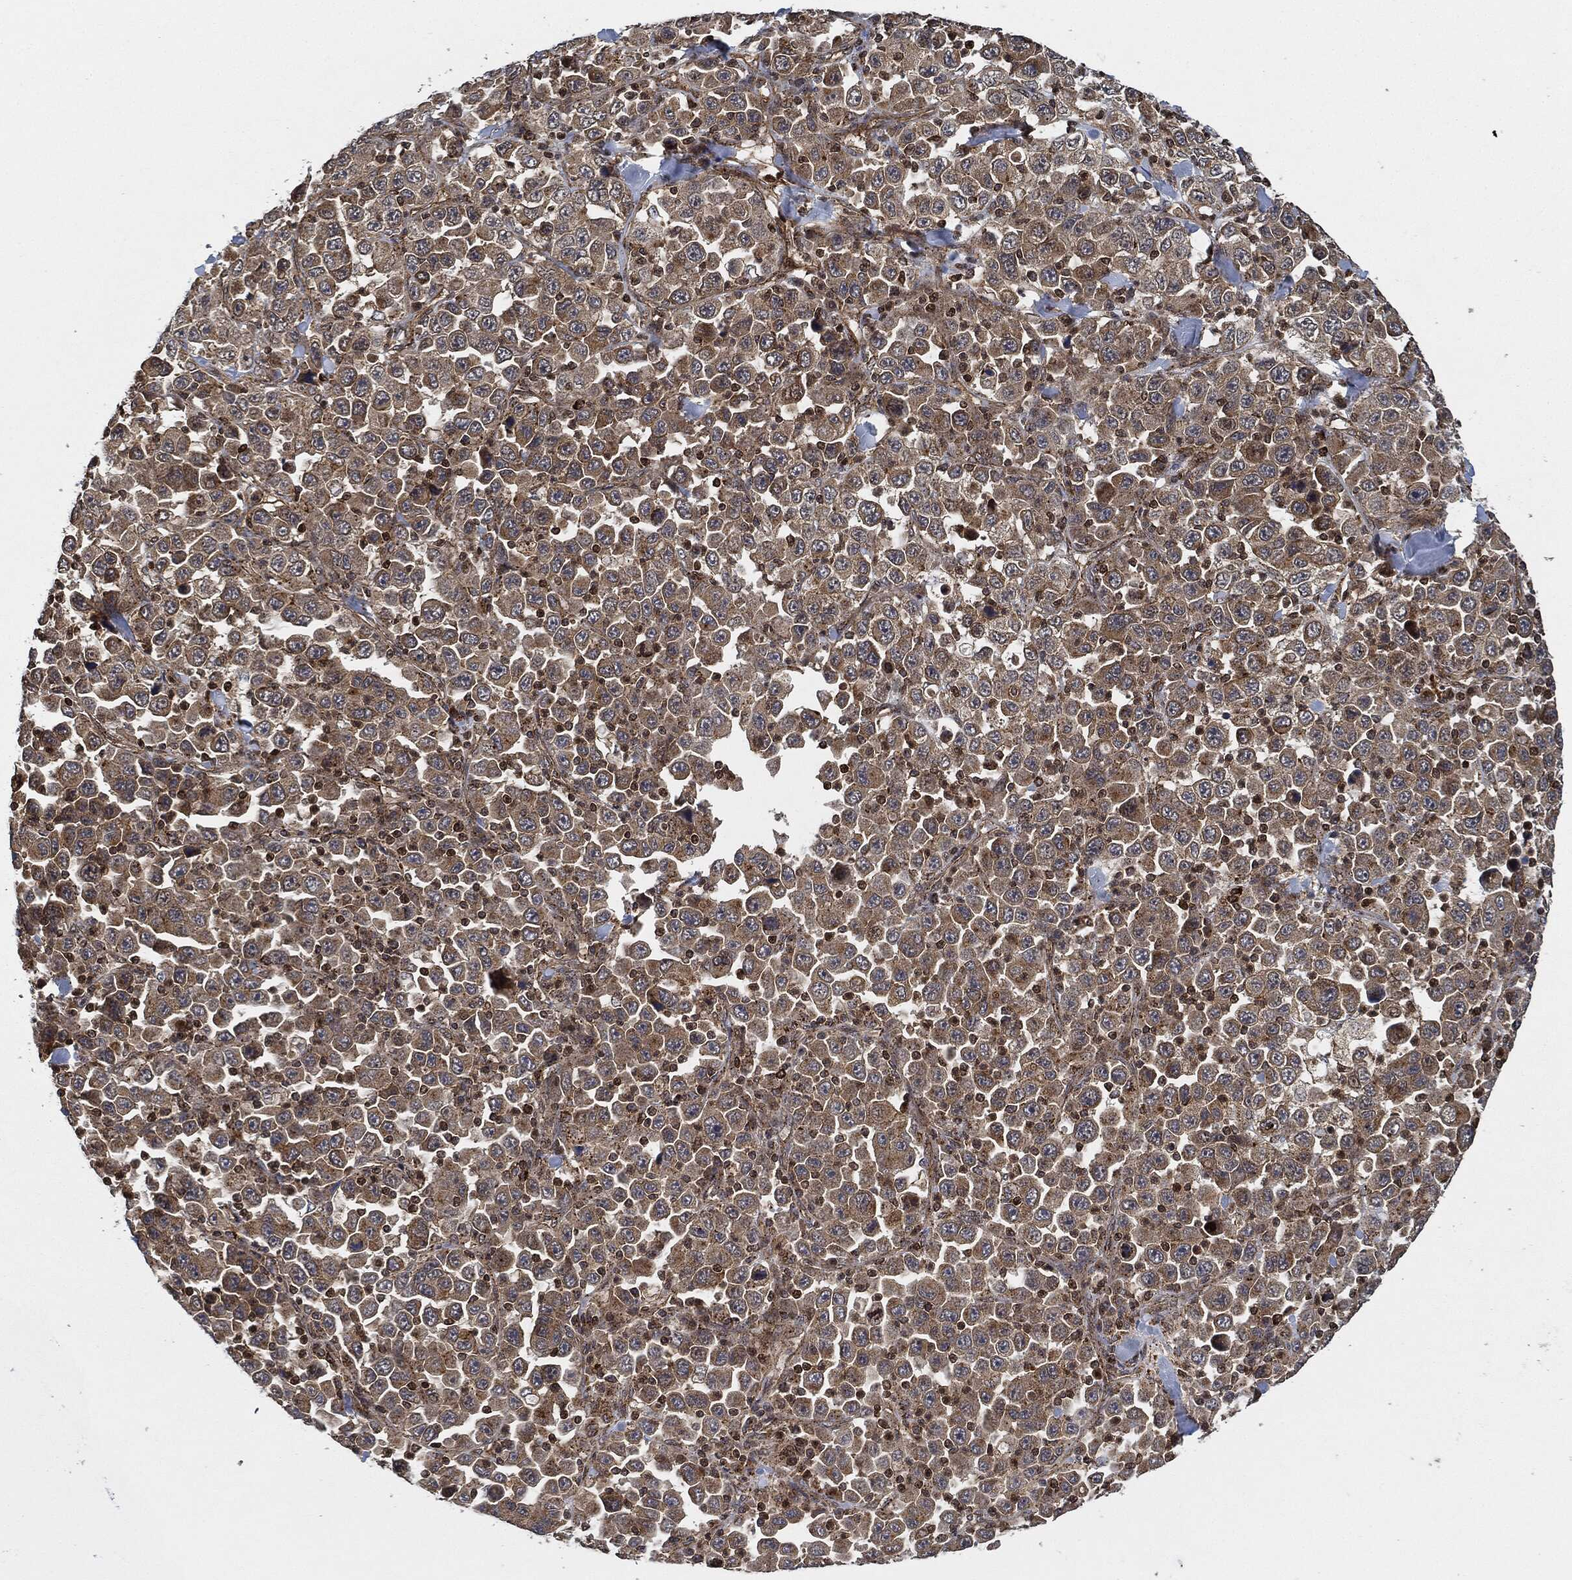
{"staining": {"intensity": "moderate", "quantity": "<25%", "location": "cytoplasmic/membranous"}, "tissue": "stomach cancer", "cell_type": "Tumor cells", "image_type": "cancer", "snomed": [{"axis": "morphology", "description": "Normal tissue, NOS"}, {"axis": "morphology", "description": "Adenocarcinoma, NOS"}, {"axis": "topography", "description": "Stomach, upper"}, {"axis": "topography", "description": "Stomach"}], "caption": "Protein expression analysis of human stomach cancer reveals moderate cytoplasmic/membranous positivity in about <25% of tumor cells.", "gene": "MAP3K3", "patient": {"sex": "male", "age": 59}}